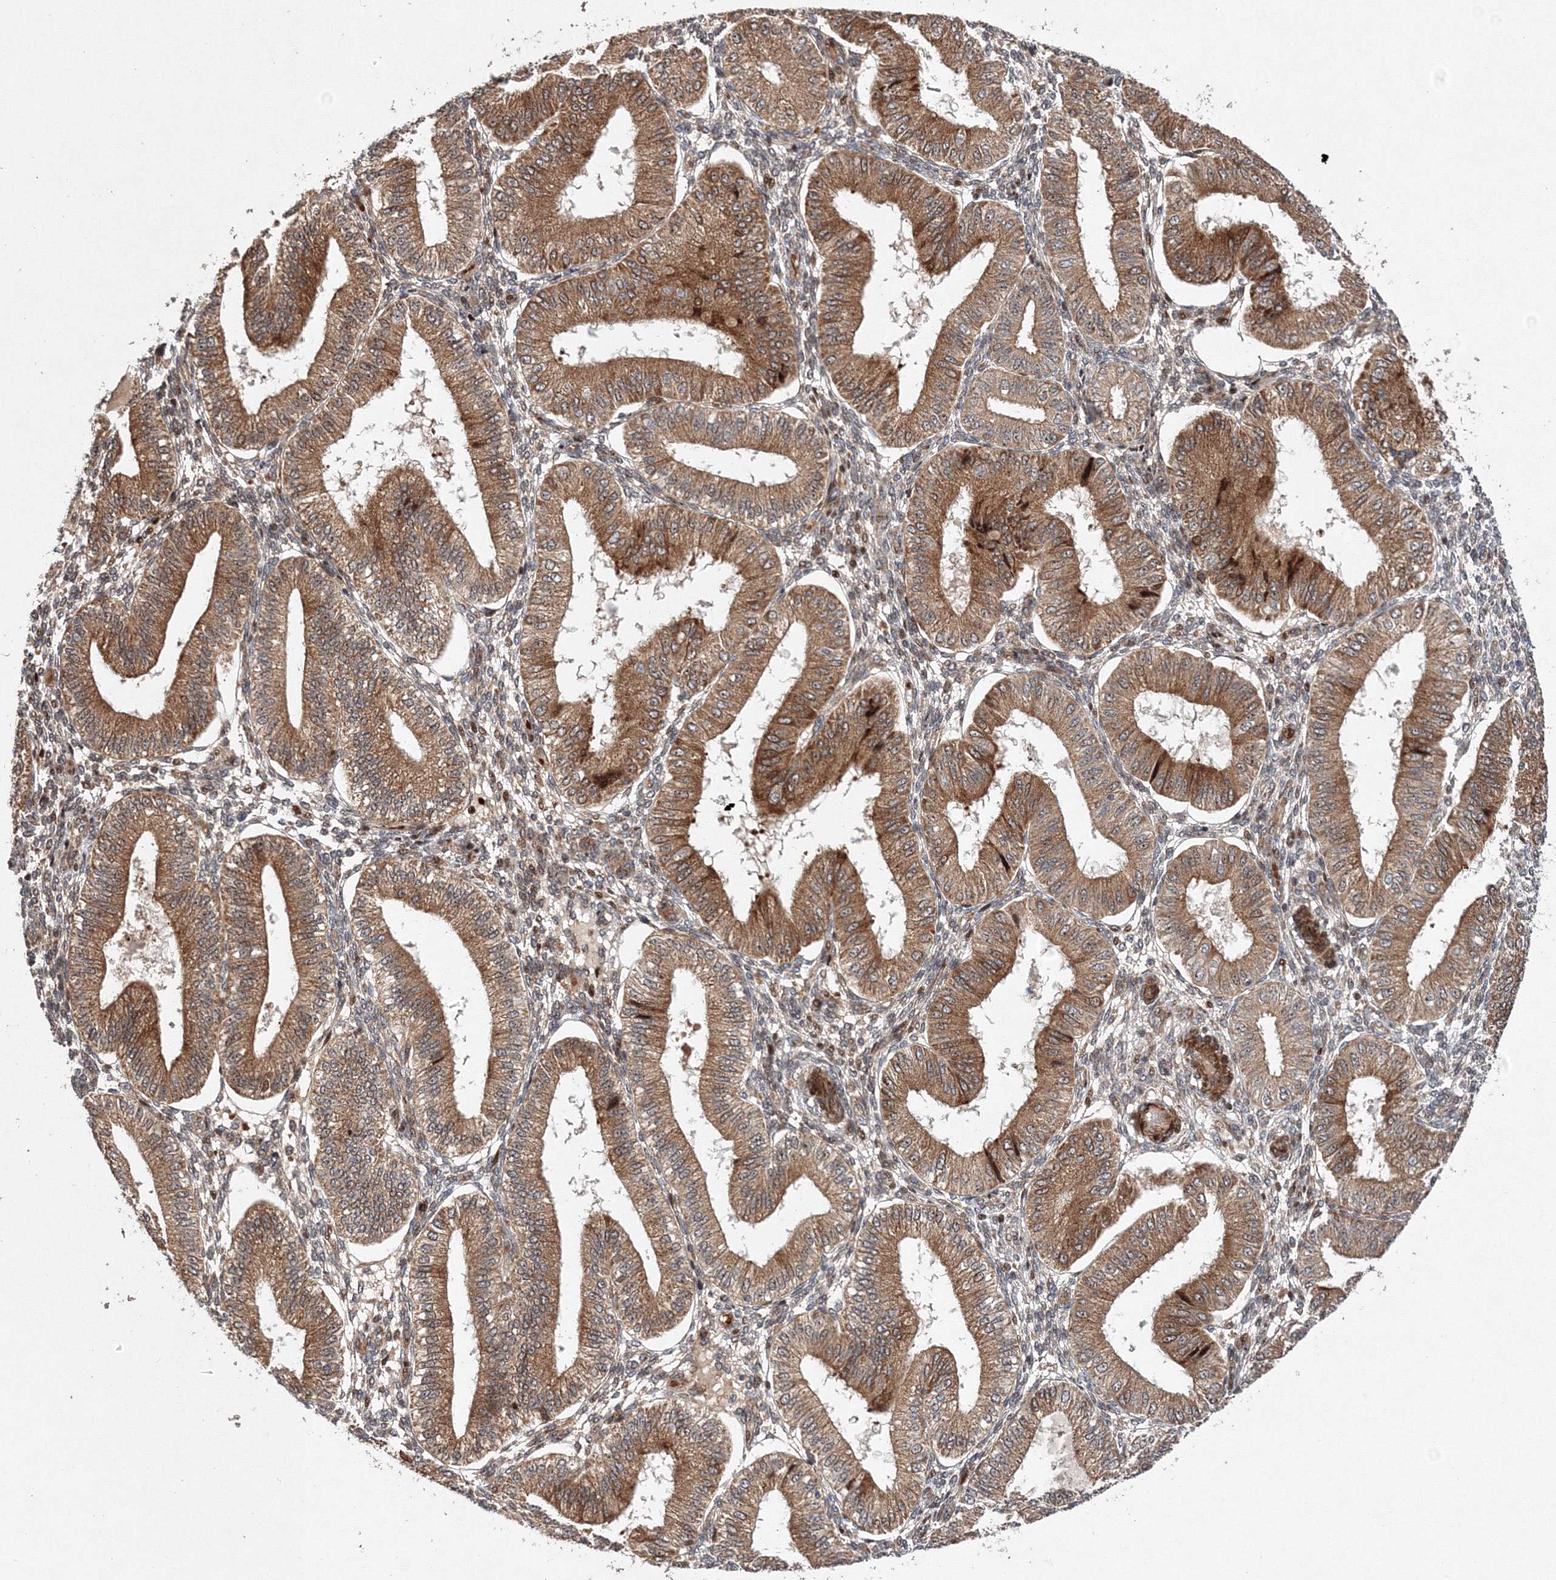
{"staining": {"intensity": "moderate", "quantity": "25%-75%", "location": "cytoplasmic/membranous,nuclear"}, "tissue": "endometrium", "cell_type": "Cells in endometrial stroma", "image_type": "normal", "snomed": [{"axis": "morphology", "description": "Normal tissue, NOS"}, {"axis": "topography", "description": "Endometrium"}], "caption": "The image displays immunohistochemical staining of benign endometrium. There is moderate cytoplasmic/membranous,nuclear positivity is seen in about 25%-75% of cells in endometrial stroma. The staining was performed using DAB, with brown indicating positive protein expression. Nuclei are stained blue with hematoxylin.", "gene": "ANKAR", "patient": {"sex": "female", "age": 39}}